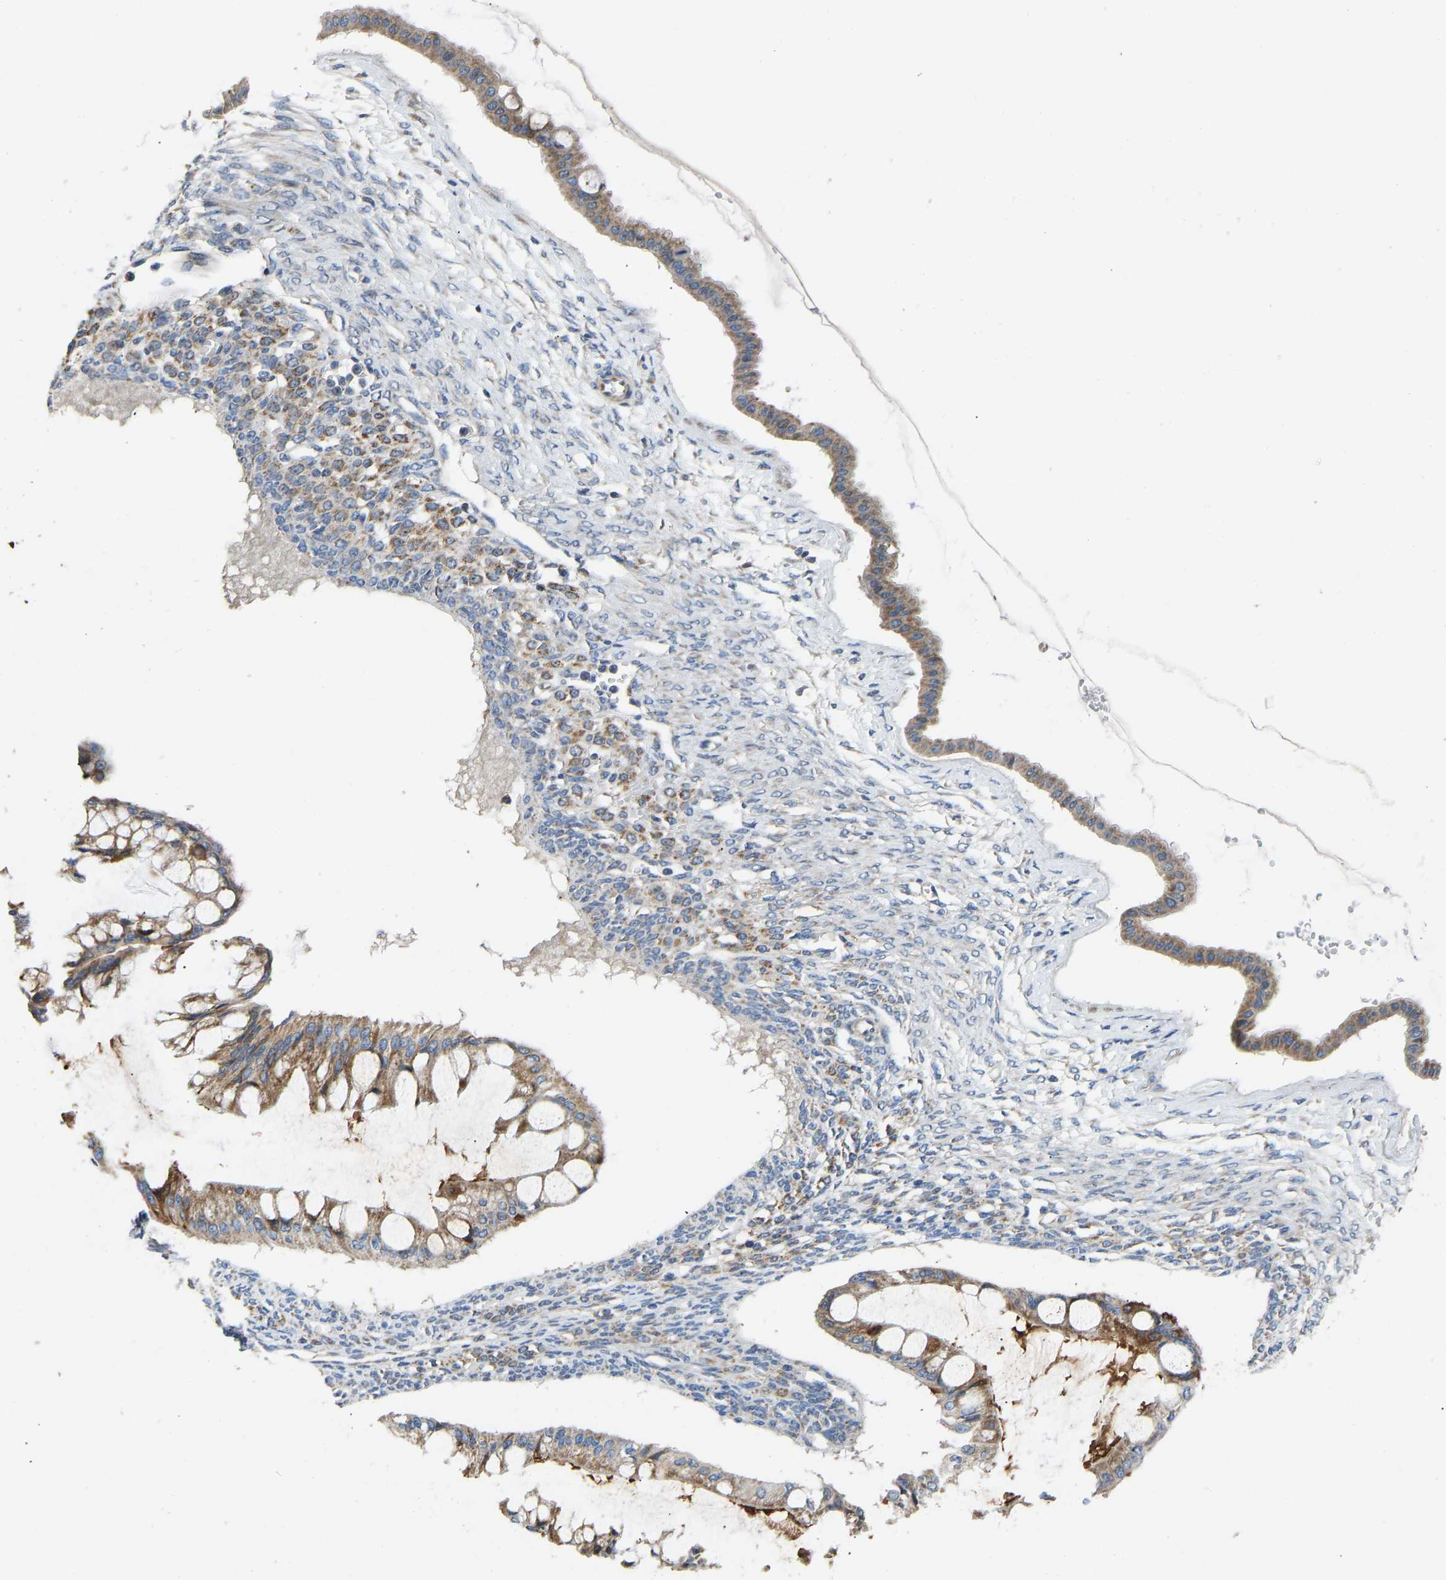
{"staining": {"intensity": "moderate", "quantity": ">75%", "location": "cytoplasmic/membranous"}, "tissue": "ovarian cancer", "cell_type": "Tumor cells", "image_type": "cancer", "snomed": [{"axis": "morphology", "description": "Cystadenocarcinoma, mucinous, NOS"}, {"axis": "topography", "description": "Ovary"}], "caption": "The photomicrograph demonstrates staining of mucinous cystadenocarcinoma (ovarian), revealing moderate cytoplasmic/membranous protein expression (brown color) within tumor cells.", "gene": "TMEM150A", "patient": {"sex": "female", "age": 73}}